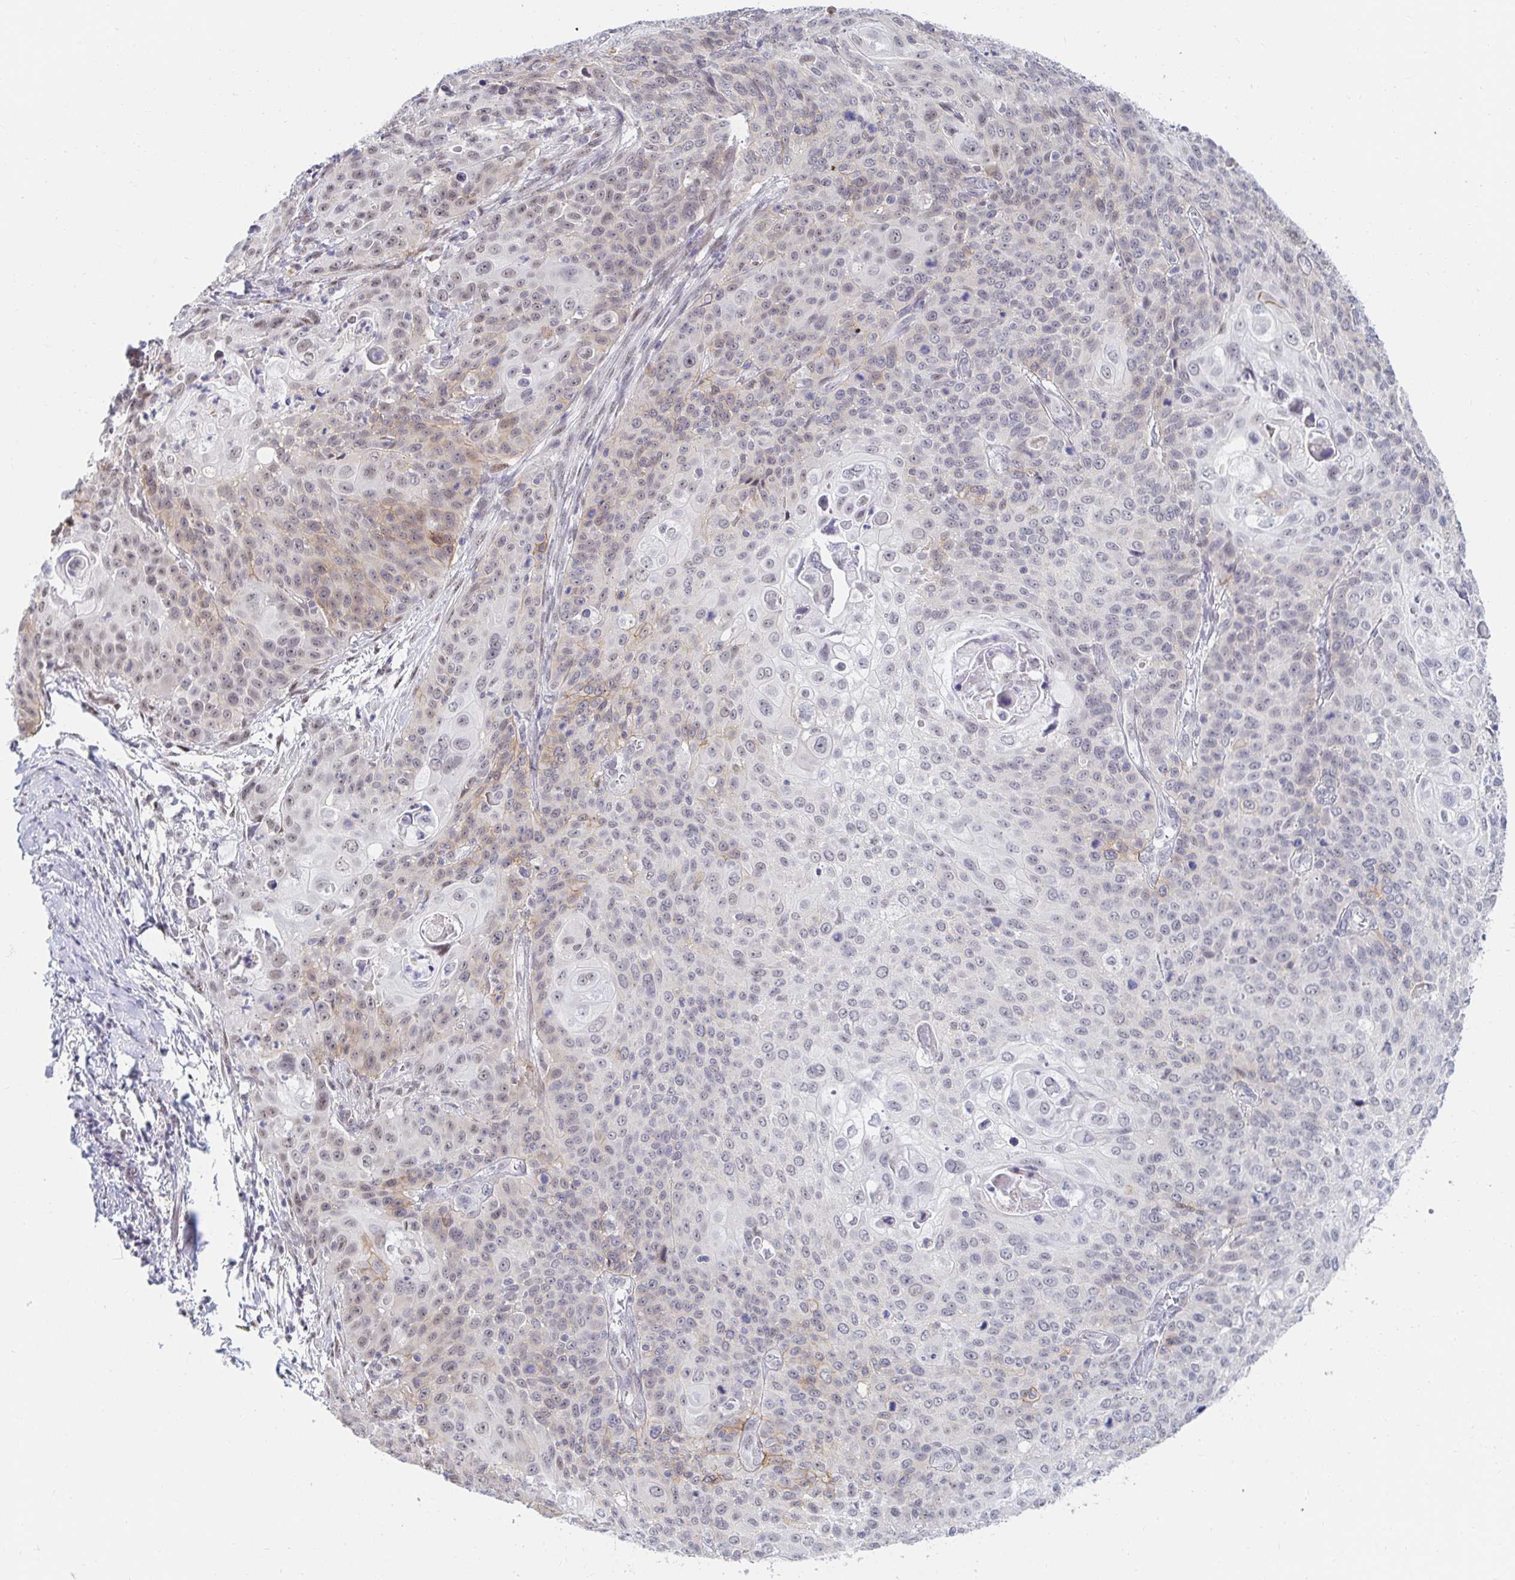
{"staining": {"intensity": "weak", "quantity": "<25%", "location": "cytoplasmic/membranous,nuclear"}, "tissue": "cervical cancer", "cell_type": "Tumor cells", "image_type": "cancer", "snomed": [{"axis": "morphology", "description": "Squamous cell carcinoma, NOS"}, {"axis": "topography", "description": "Cervix"}], "caption": "Protein analysis of cervical cancer demonstrates no significant expression in tumor cells.", "gene": "COL28A1", "patient": {"sex": "female", "age": 65}}